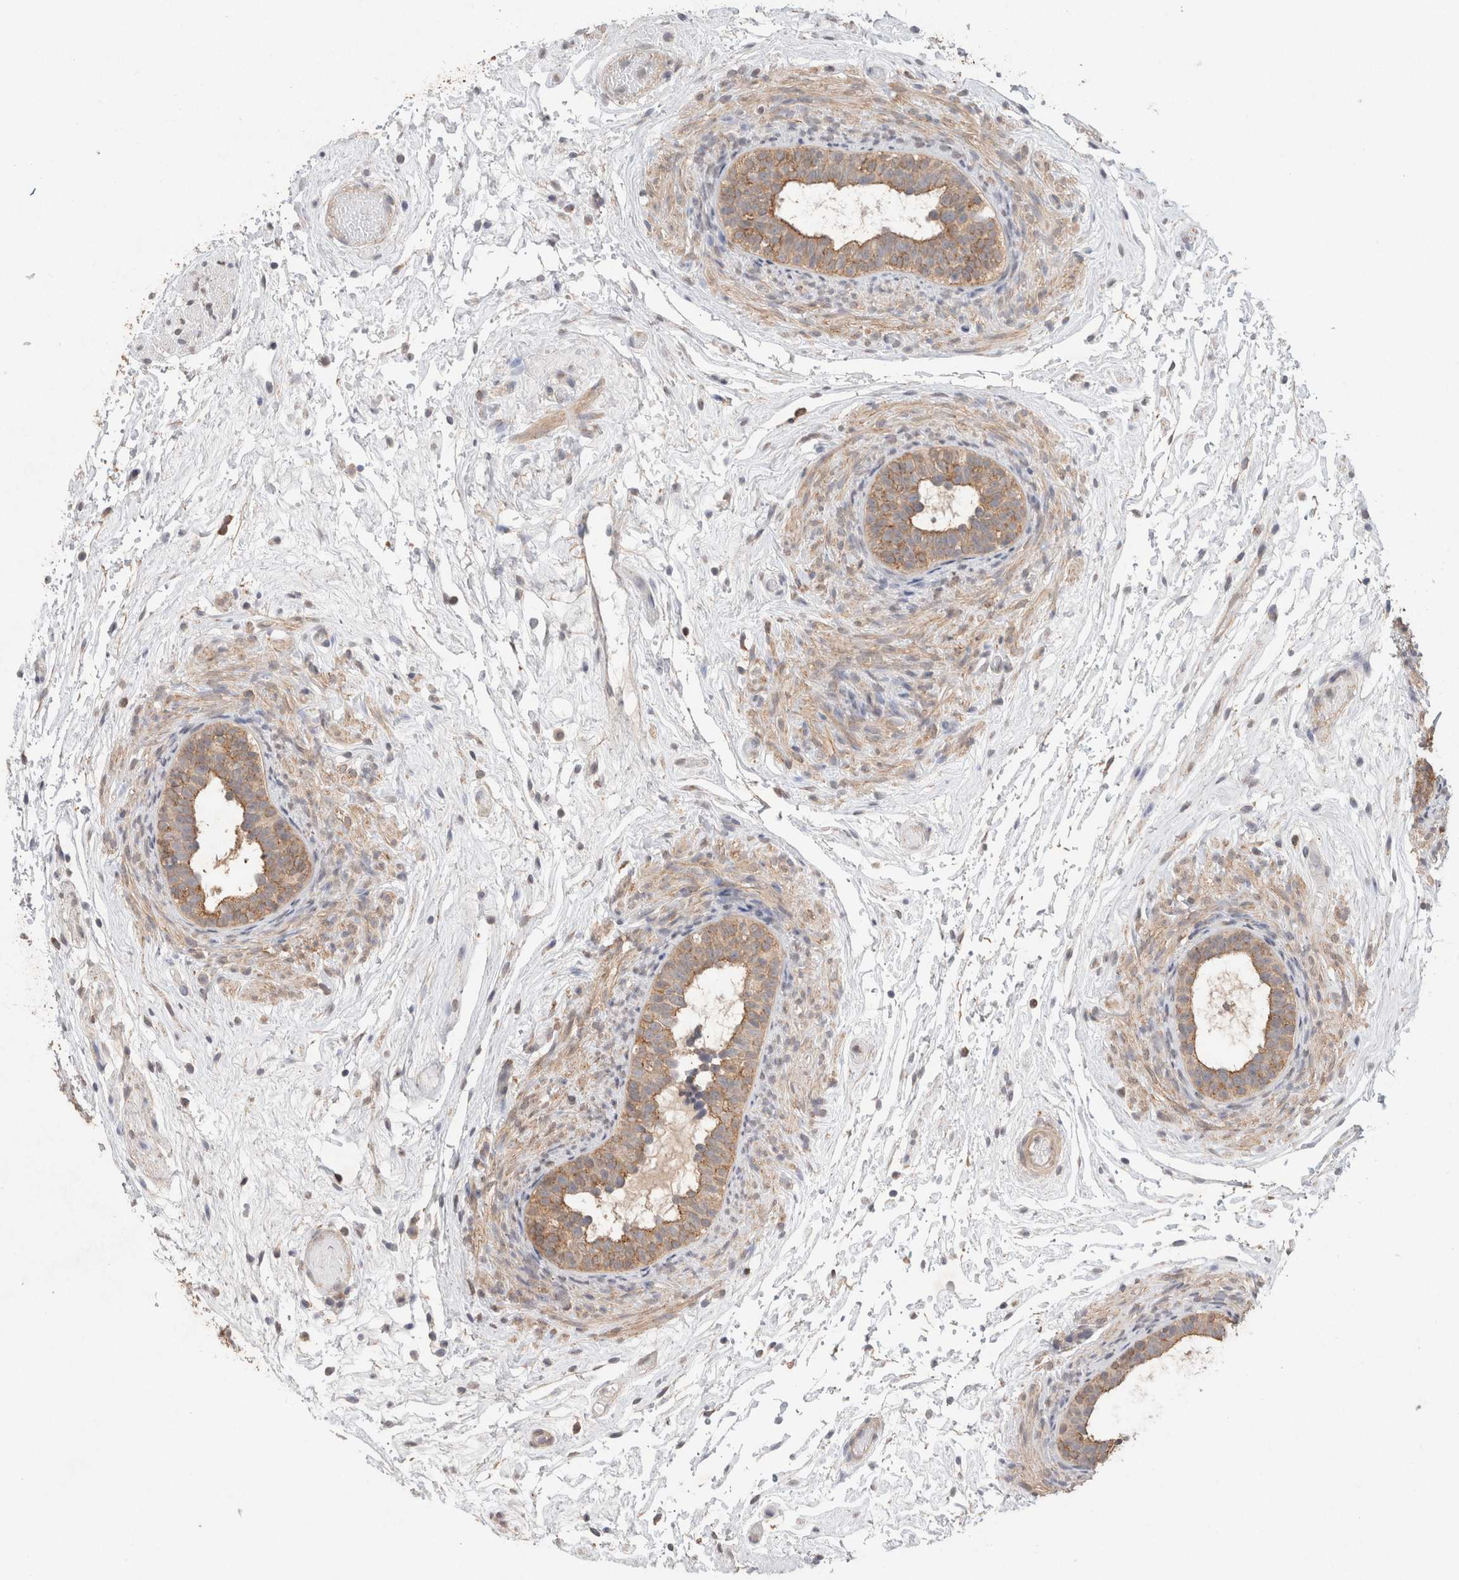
{"staining": {"intensity": "moderate", "quantity": ">75%", "location": "cytoplasmic/membranous"}, "tissue": "epididymis", "cell_type": "Glandular cells", "image_type": "normal", "snomed": [{"axis": "morphology", "description": "Normal tissue, NOS"}, {"axis": "topography", "description": "Epididymis"}], "caption": "A photomicrograph of epididymis stained for a protein demonstrates moderate cytoplasmic/membranous brown staining in glandular cells.", "gene": "RAB14", "patient": {"sex": "male", "age": 5}}